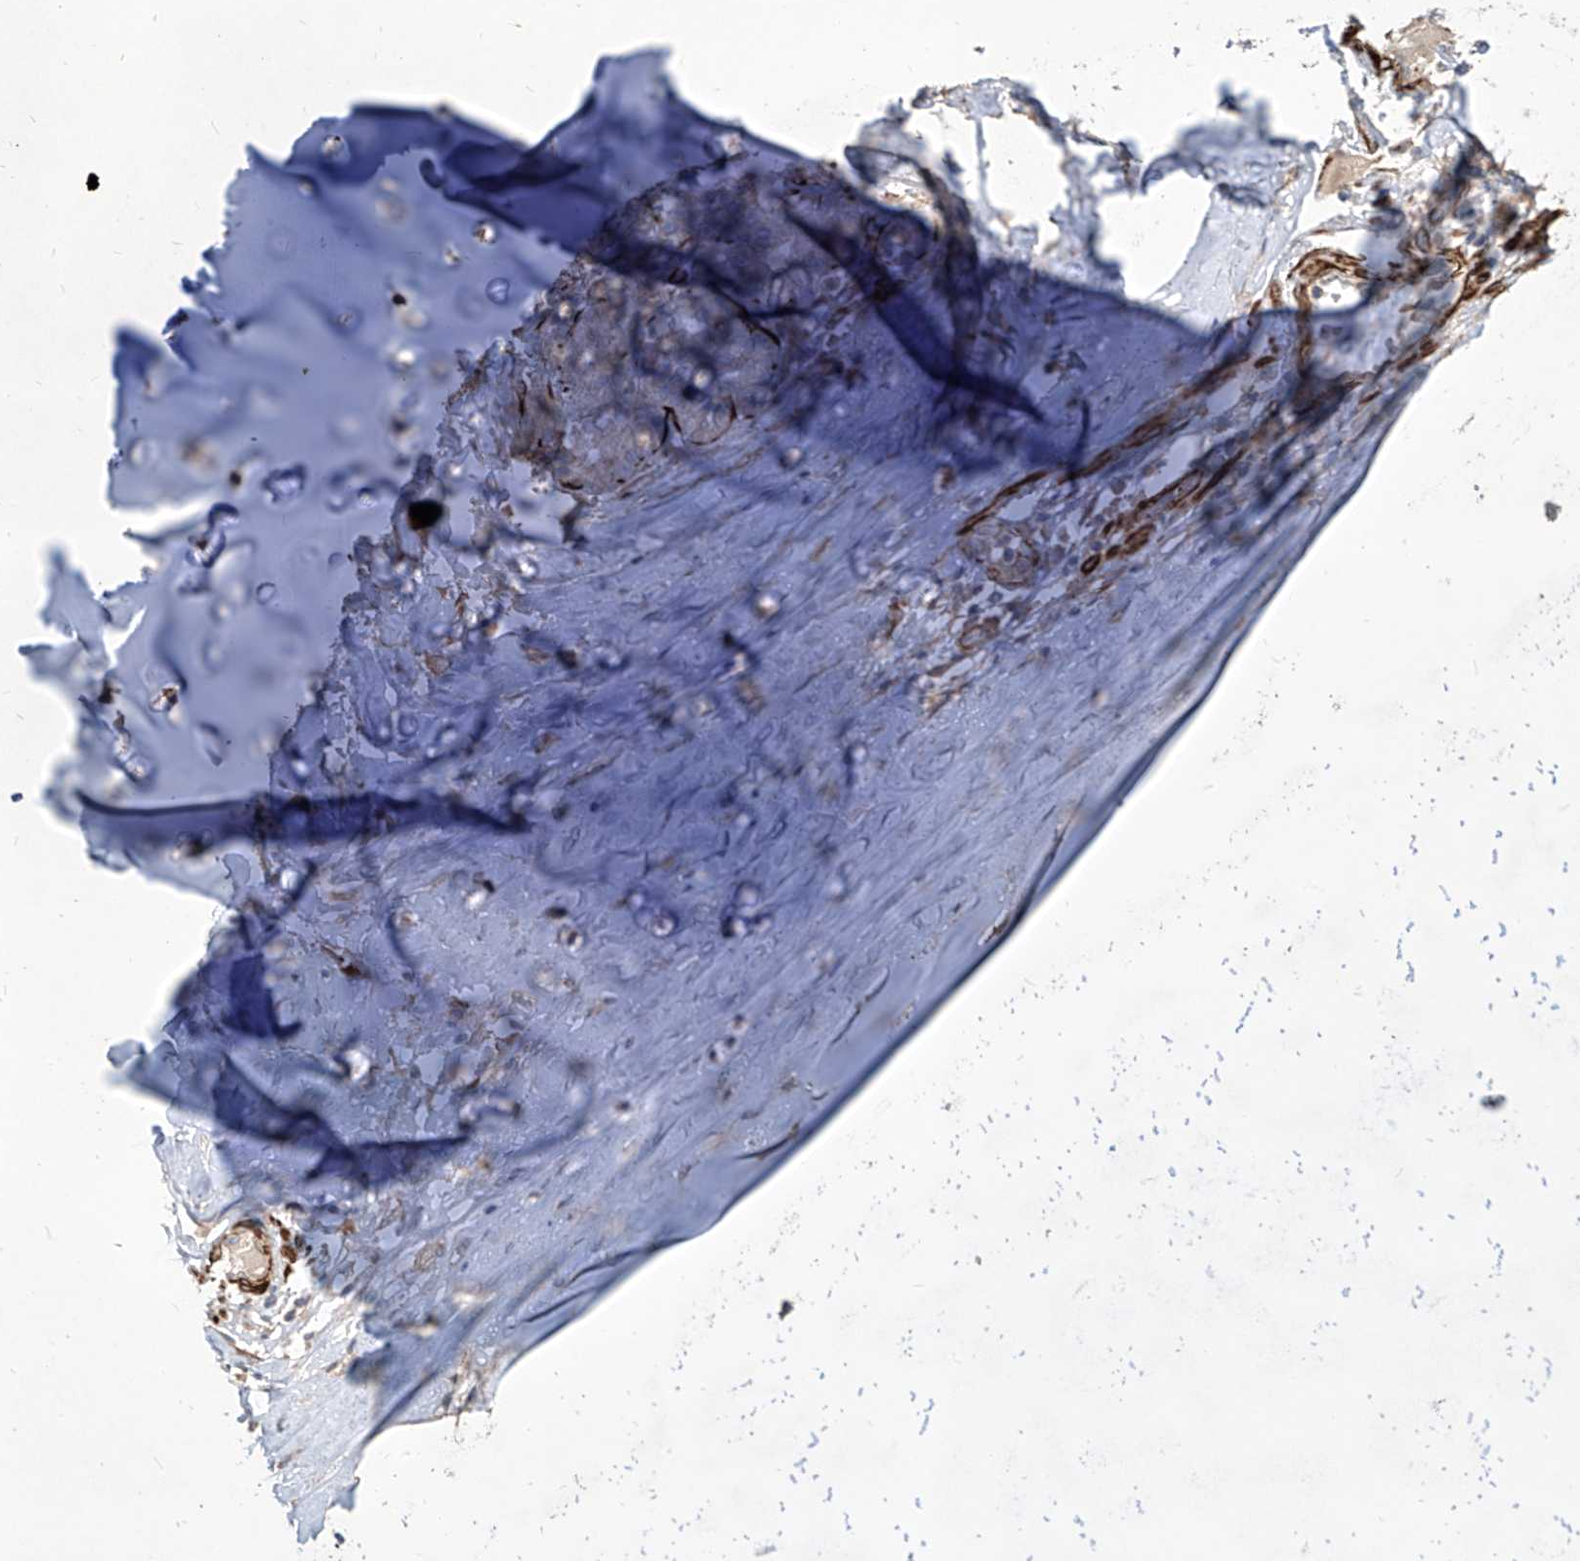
{"staining": {"intensity": "negative", "quantity": "none", "location": "none"}, "tissue": "adipose tissue", "cell_type": "Adipocytes", "image_type": "normal", "snomed": [{"axis": "morphology", "description": "Normal tissue, NOS"}, {"axis": "morphology", "description": "Basal cell carcinoma"}, {"axis": "topography", "description": "Cartilage tissue"}, {"axis": "topography", "description": "Nasopharynx"}, {"axis": "topography", "description": "Oral tissue"}], "caption": "High power microscopy histopathology image of an IHC histopathology image of benign adipose tissue, revealing no significant staining in adipocytes.", "gene": "FAM83B", "patient": {"sex": "female", "age": 77}}